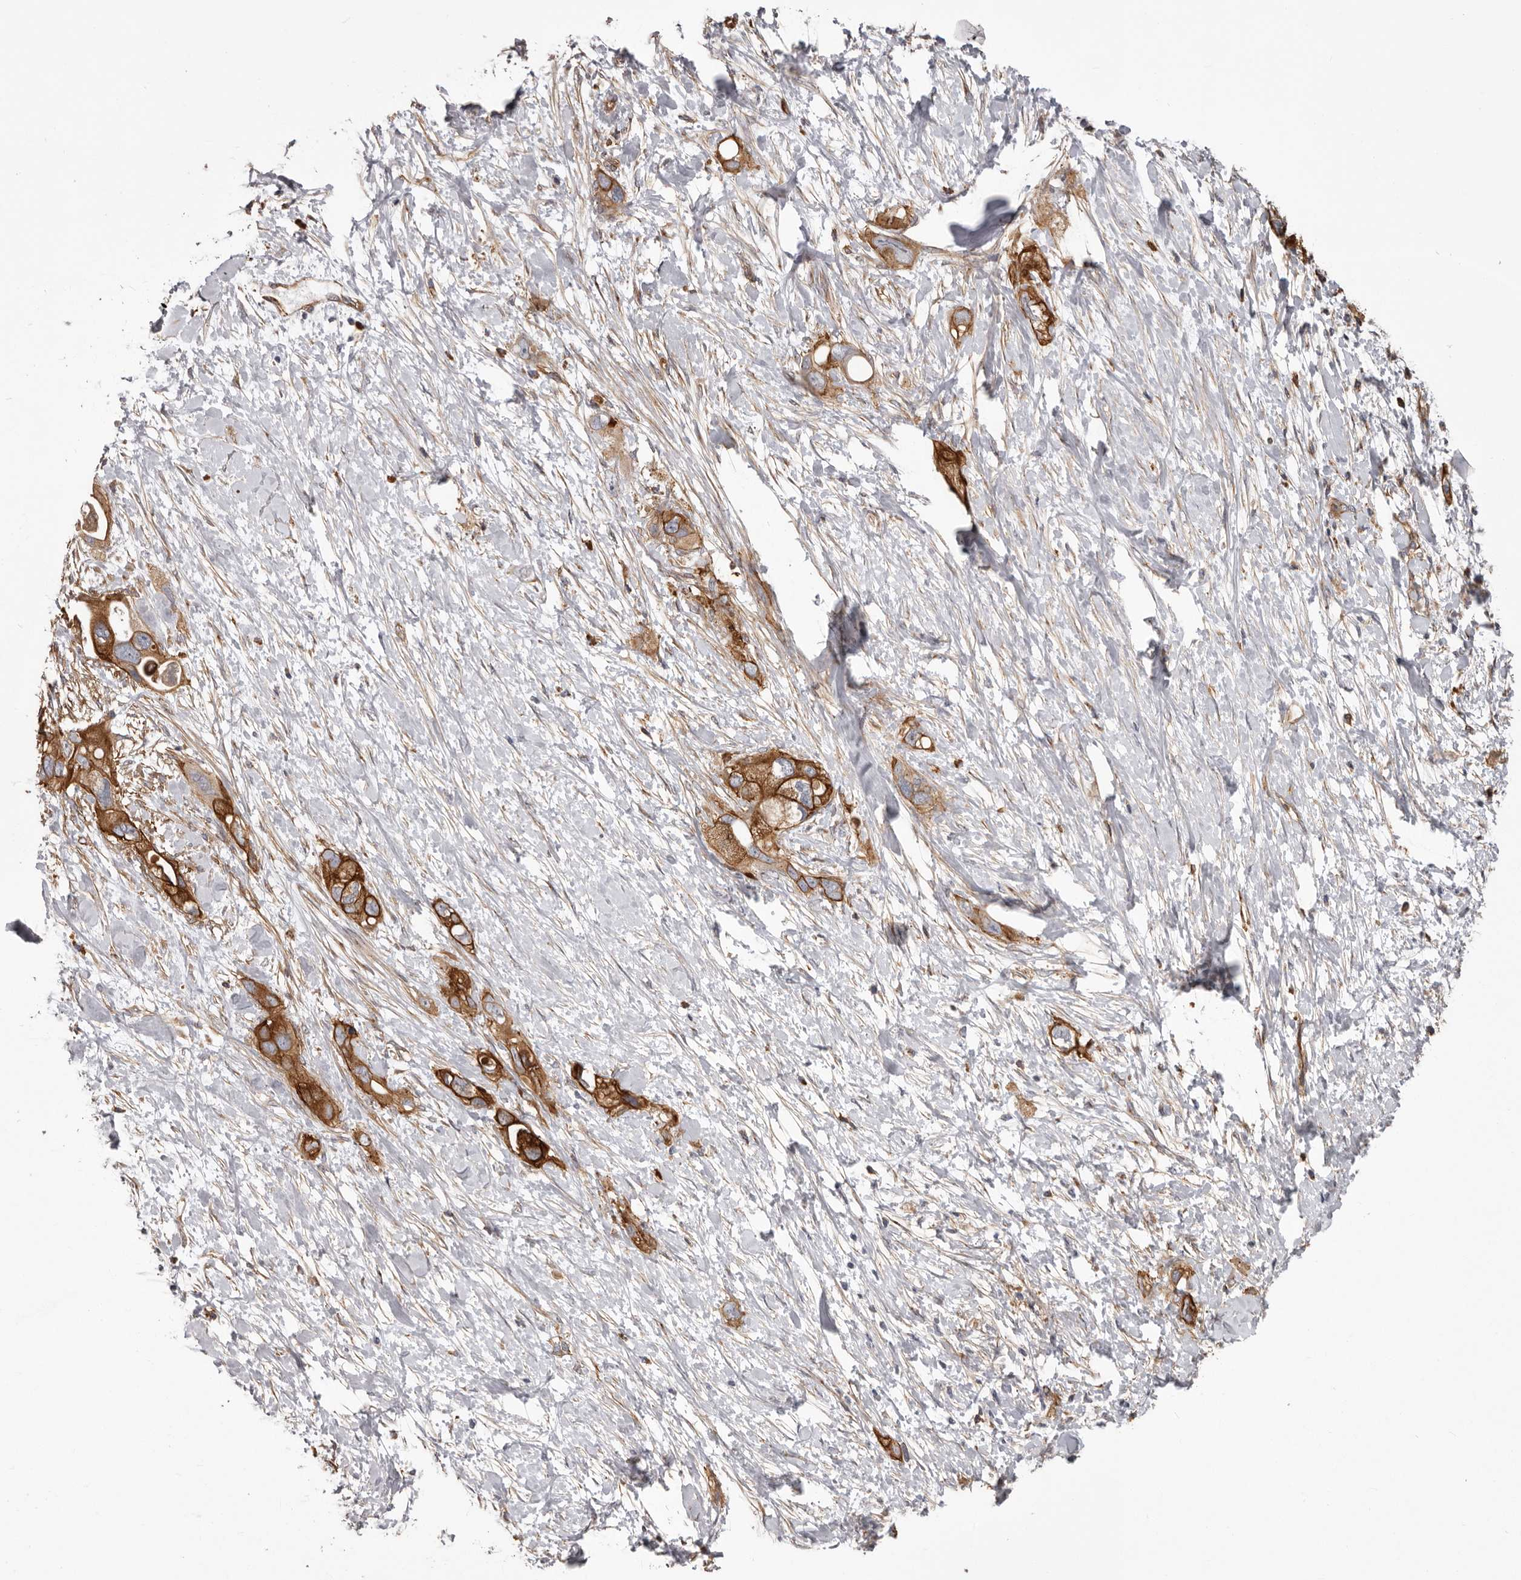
{"staining": {"intensity": "strong", "quantity": ">75%", "location": "cytoplasmic/membranous"}, "tissue": "pancreatic cancer", "cell_type": "Tumor cells", "image_type": "cancer", "snomed": [{"axis": "morphology", "description": "Adenocarcinoma, NOS"}, {"axis": "topography", "description": "Pancreas"}], "caption": "An immunohistochemistry (IHC) photomicrograph of neoplastic tissue is shown. Protein staining in brown labels strong cytoplasmic/membranous positivity in pancreatic adenocarcinoma within tumor cells.", "gene": "ENAH", "patient": {"sex": "female", "age": 56}}